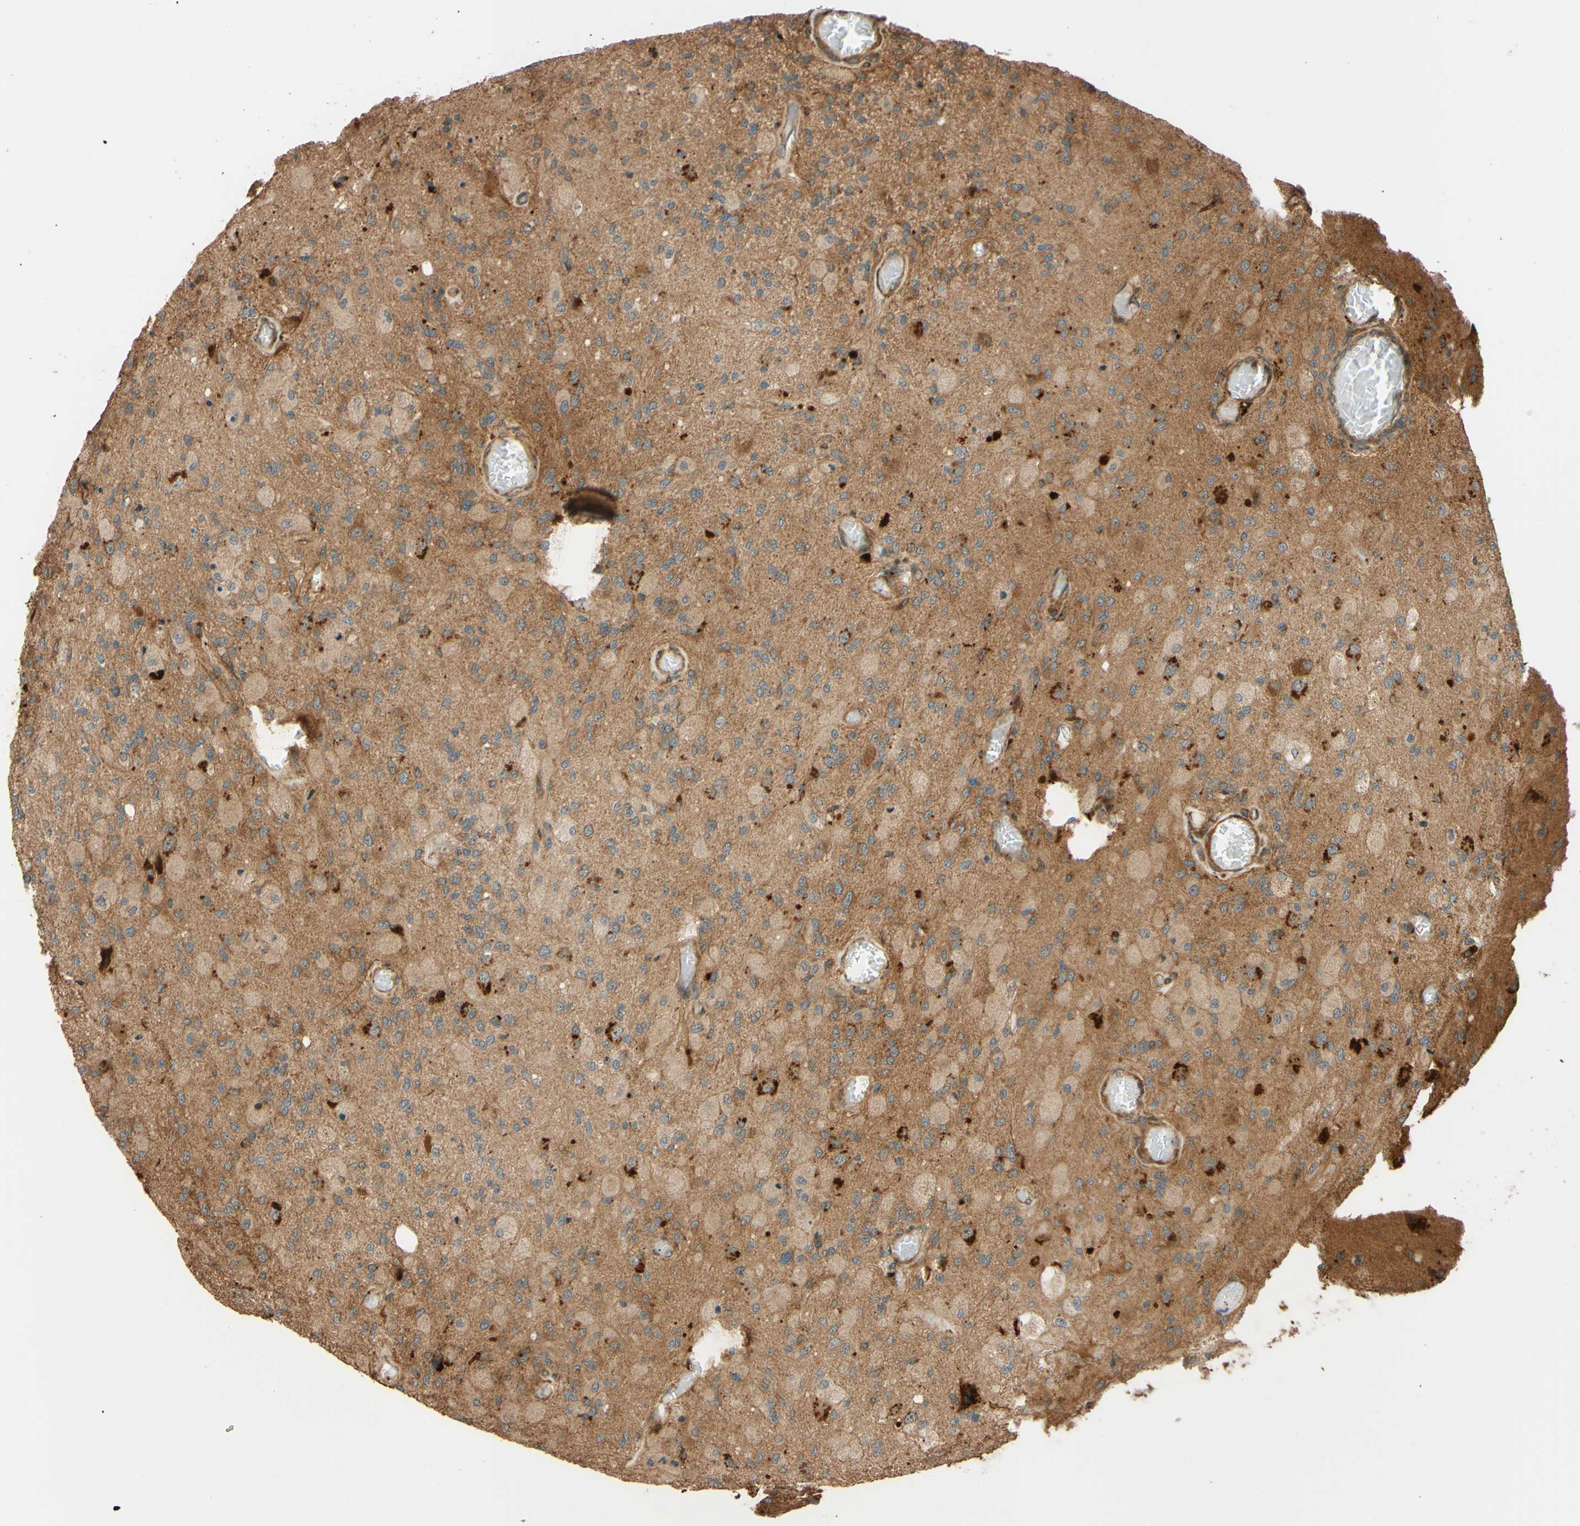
{"staining": {"intensity": "weak", "quantity": ">75%", "location": "cytoplasmic/membranous"}, "tissue": "glioma", "cell_type": "Tumor cells", "image_type": "cancer", "snomed": [{"axis": "morphology", "description": "Normal tissue, NOS"}, {"axis": "morphology", "description": "Glioma, malignant, High grade"}, {"axis": "topography", "description": "Cerebral cortex"}], "caption": "Weak cytoplasmic/membranous expression for a protein is identified in approximately >75% of tumor cells of high-grade glioma (malignant) using immunohistochemistry.", "gene": "RNF19A", "patient": {"sex": "male", "age": 77}}